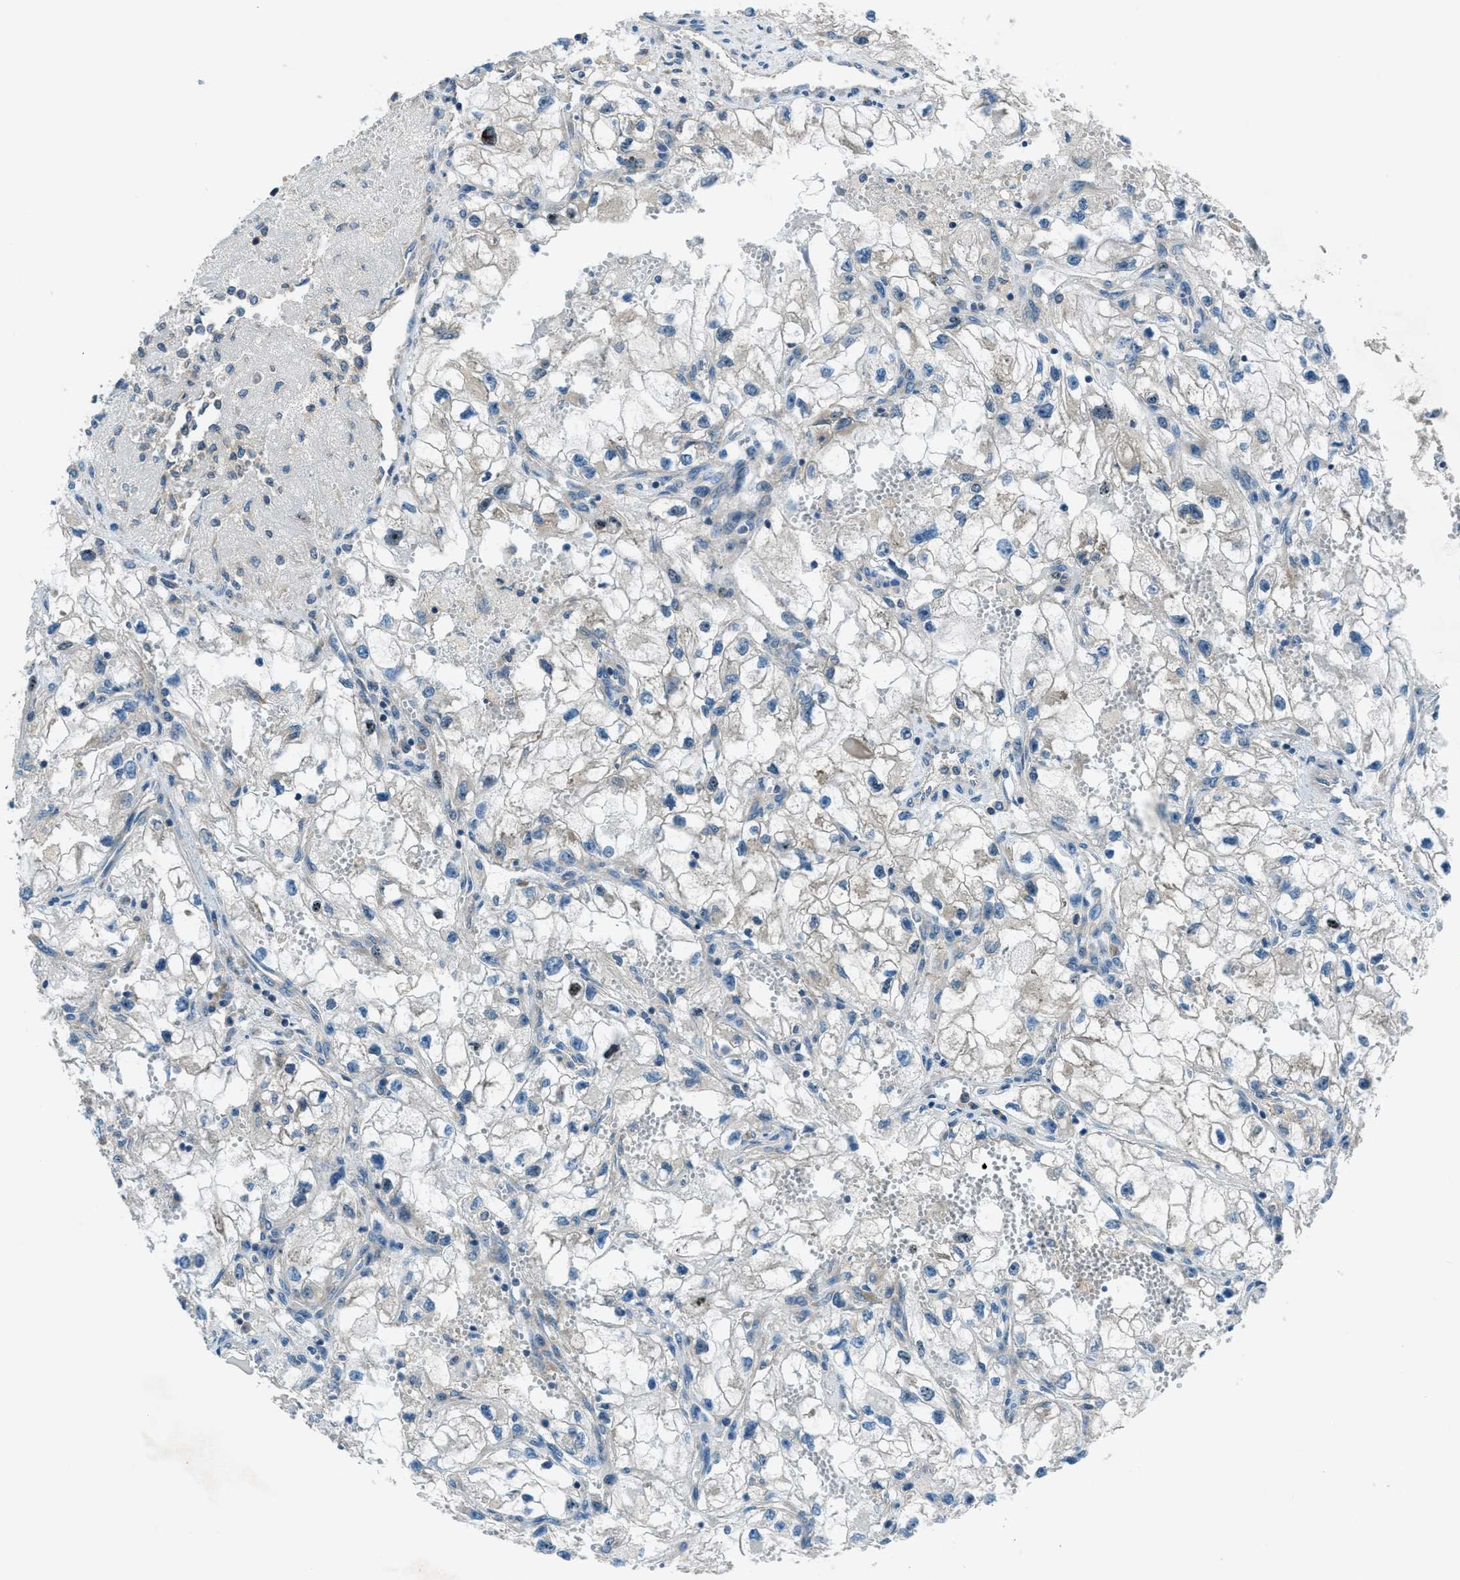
{"staining": {"intensity": "negative", "quantity": "none", "location": "none"}, "tissue": "renal cancer", "cell_type": "Tumor cells", "image_type": "cancer", "snomed": [{"axis": "morphology", "description": "Adenocarcinoma, NOS"}, {"axis": "topography", "description": "Kidney"}], "caption": "This histopathology image is of renal adenocarcinoma stained with IHC to label a protein in brown with the nuclei are counter-stained blue. There is no expression in tumor cells.", "gene": "ARFGAP2", "patient": {"sex": "female", "age": 70}}